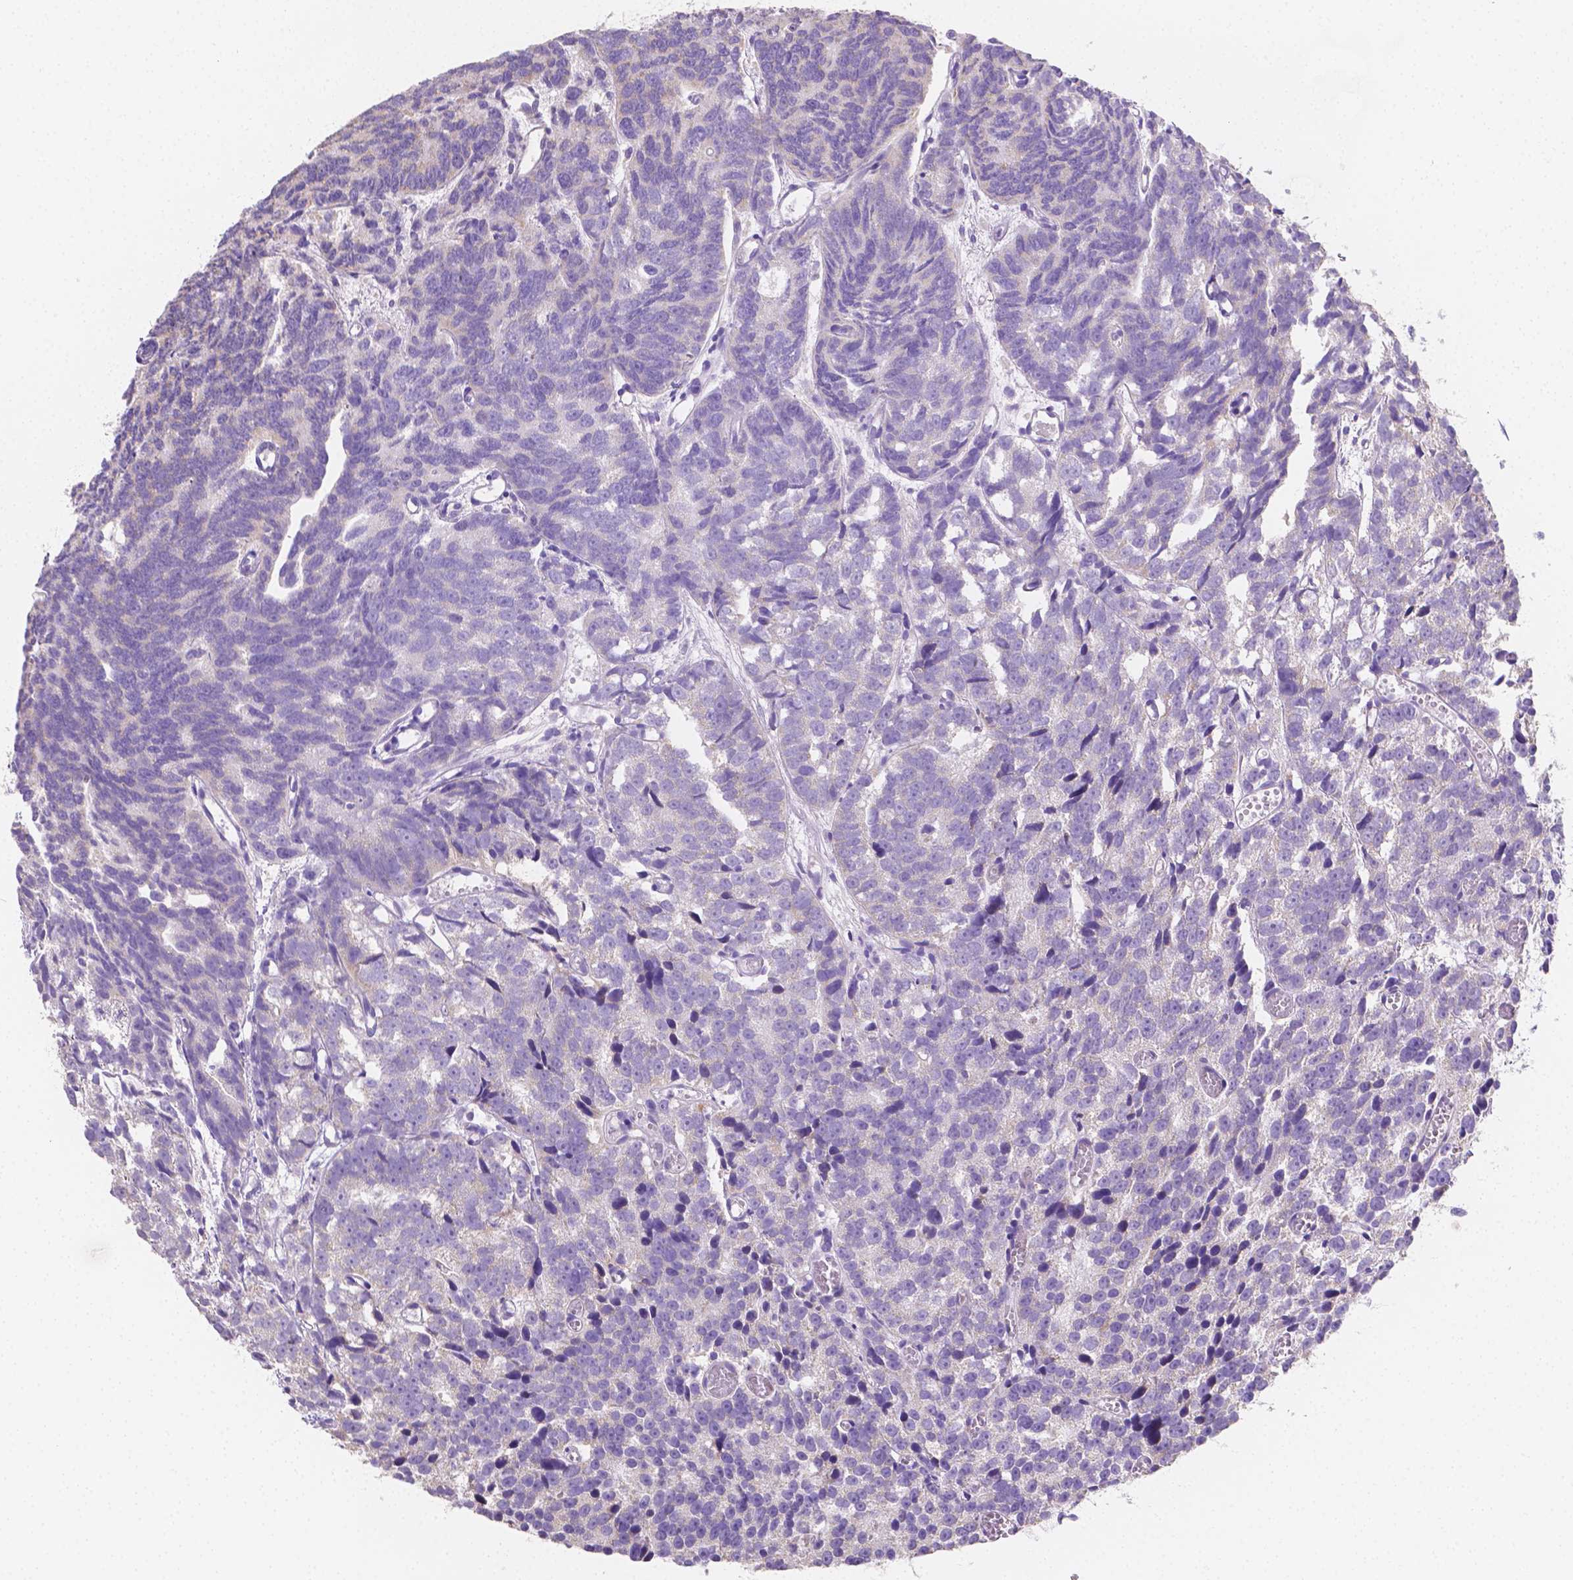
{"staining": {"intensity": "weak", "quantity": "<25%", "location": "cytoplasmic/membranous"}, "tissue": "prostate cancer", "cell_type": "Tumor cells", "image_type": "cancer", "snomed": [{"axis": "morphology", "description": "Adenocarcinoma, High grade"}, {"axis": "topography", "description": "Prostate"}], "caption": "Protein analysis of prostate high-grade adenocarcinoma demonstrates no significant expression in tumor cells.", "gene": "TMEM130", "patient": {"sex": "male", "age": 77}}